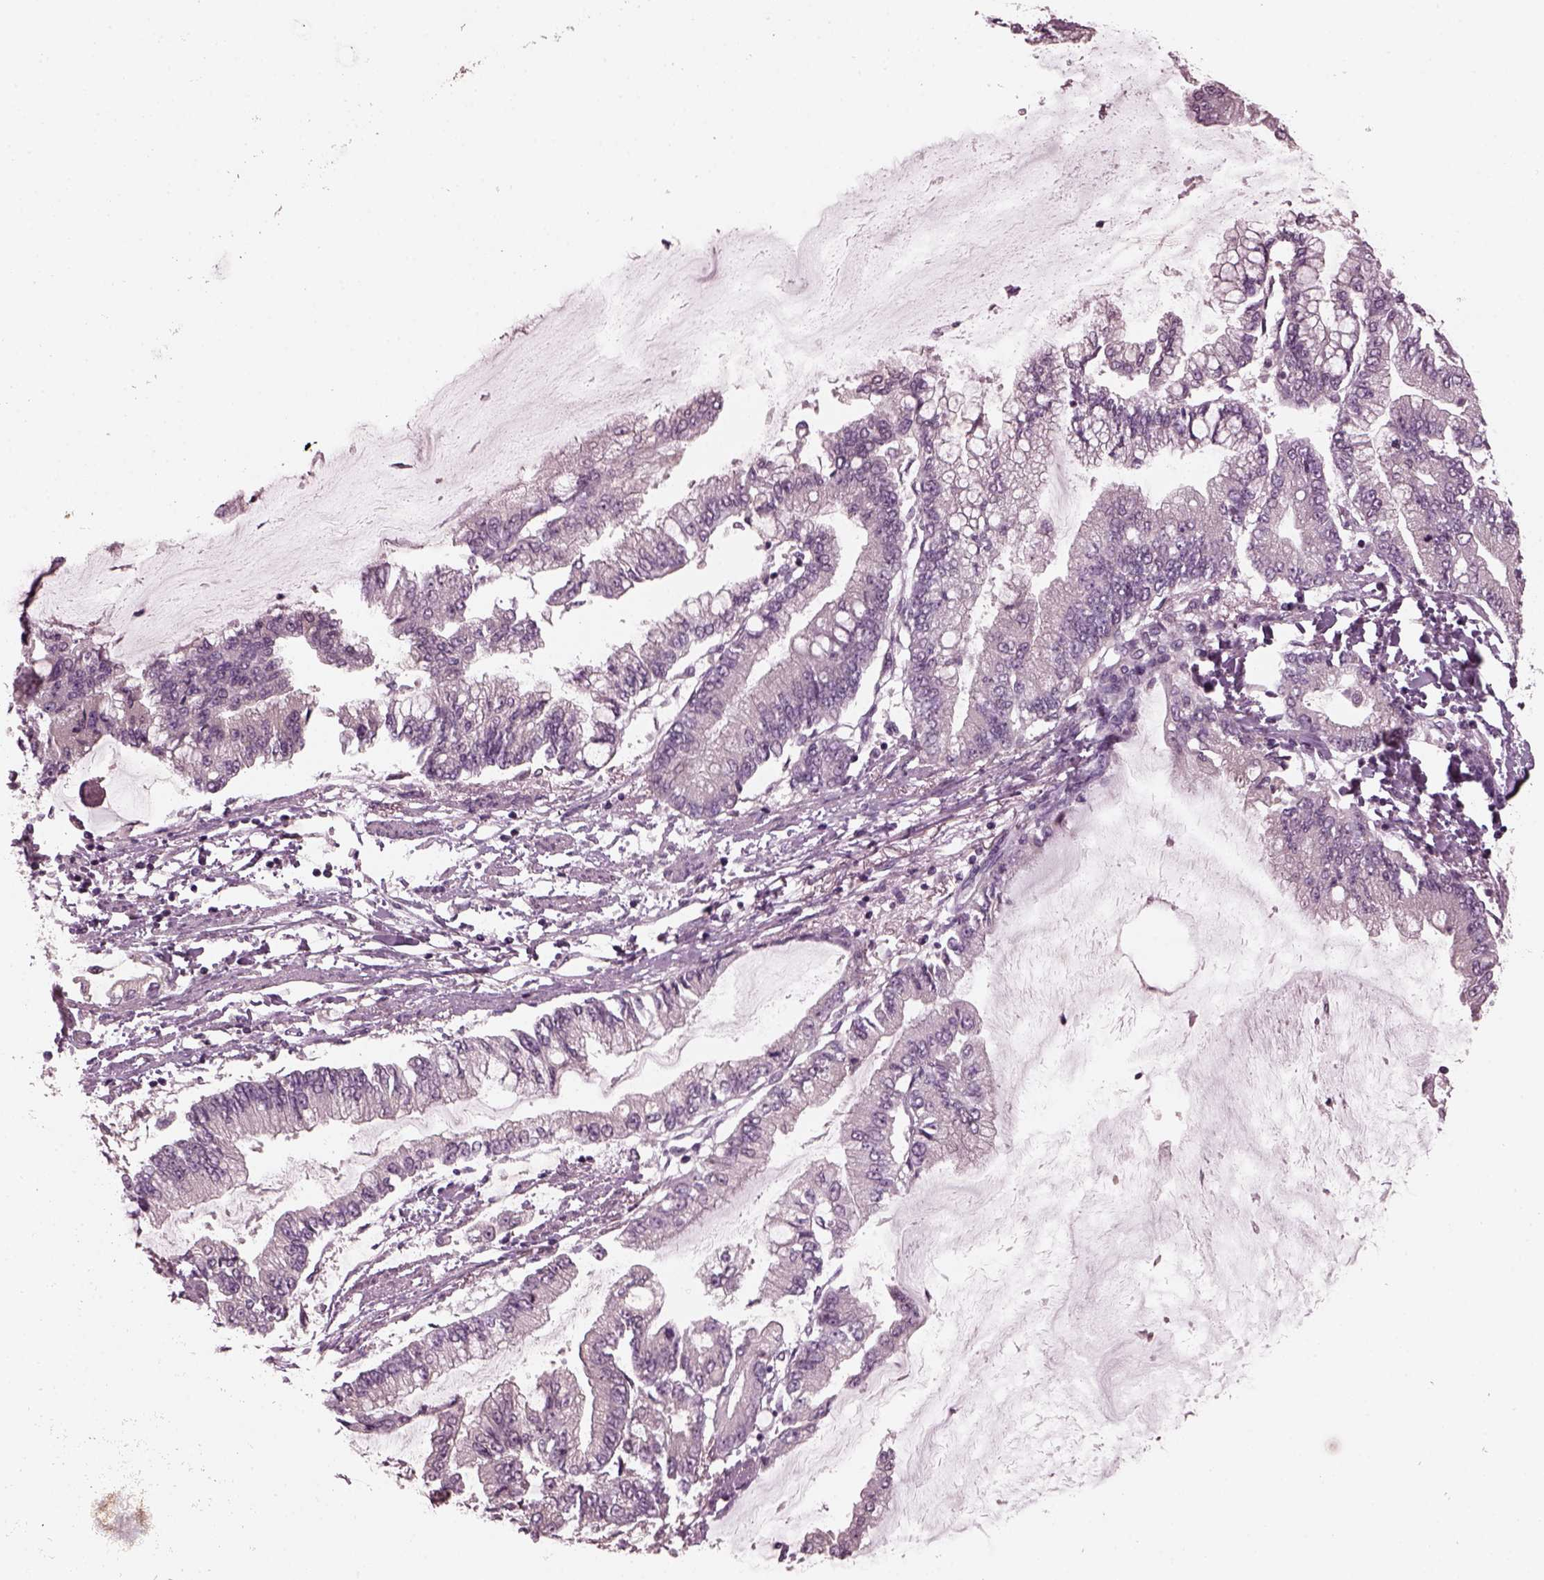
{"staining": {"intensity": "negative", "quantity": "none", "location": "none"}, "tissue": "stomach cancer", "cell_type": "Tumor cells", "image_type": "cancer", "snomed": [{"axis": "morphology", "description": "Adenocarcinoma, NOS"}, {"axis": "topography", "description": "Stomach, upper"}], "caption": "Tumor cells are negative for protein expression in human stomach cancer (adenocarcinoma).", "gene": "PORCN", "patient": {"sex": "female", "age": 74}}